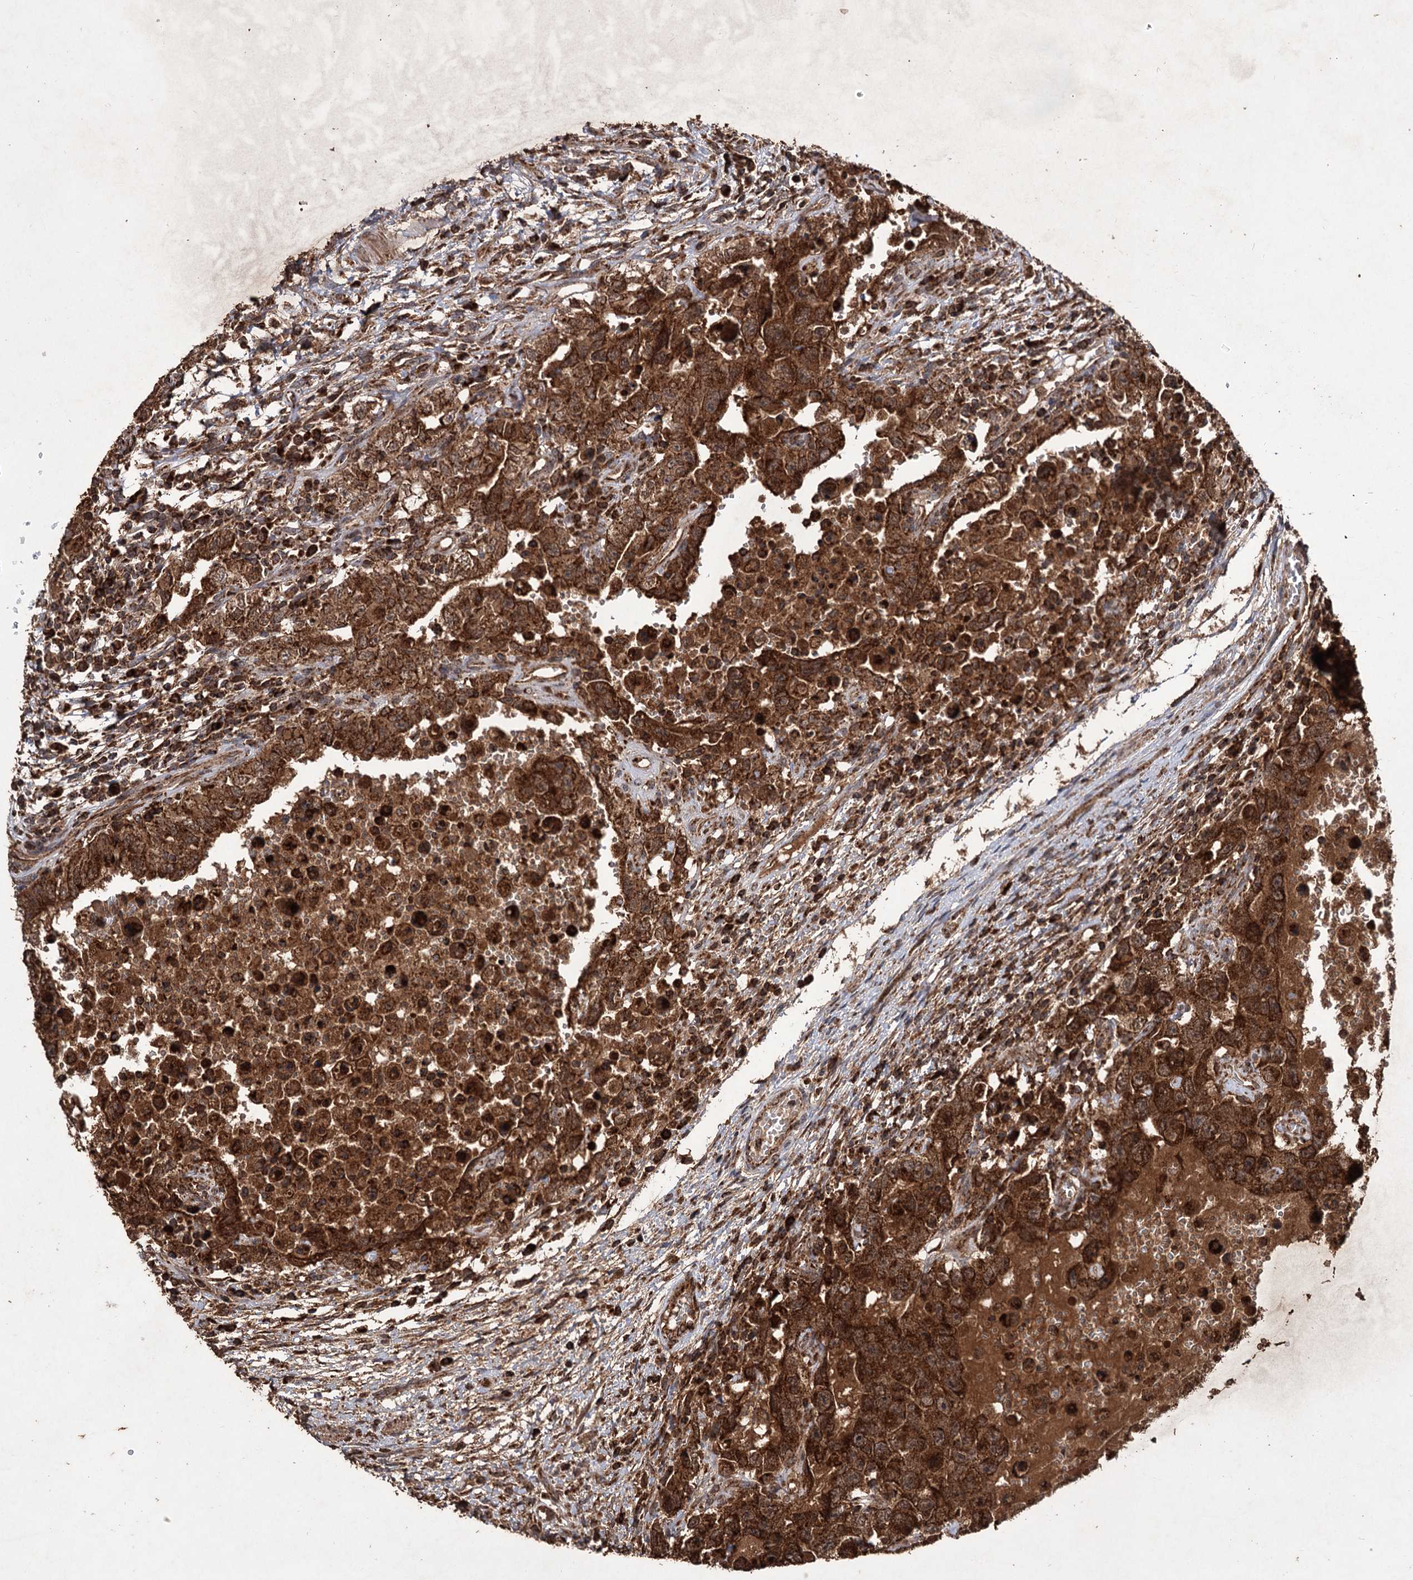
{"staining": {"intensity": "strong", "quantity": ">75%", "location": "cytoplasmic/membranous"}, "tissue": "testis cancer", "cell_type": "Tumor cells", "image_type": "cancer", "snomed": [{"axis": "morphology", "description": "Carcinoma, Embryonal, NOS"}, {"axis": "topography", "description": "Testis"}], "caption": "Immunohistochemistry histopathology image of human embryonal carcinoma (testis) stained for a protein (brown), which displays high levels of strong cytoplasmic/membranous expression in approximately >75% of tumor cells.", "gene": "IPO4", "patient": {"sex": "male", "age": 26}}